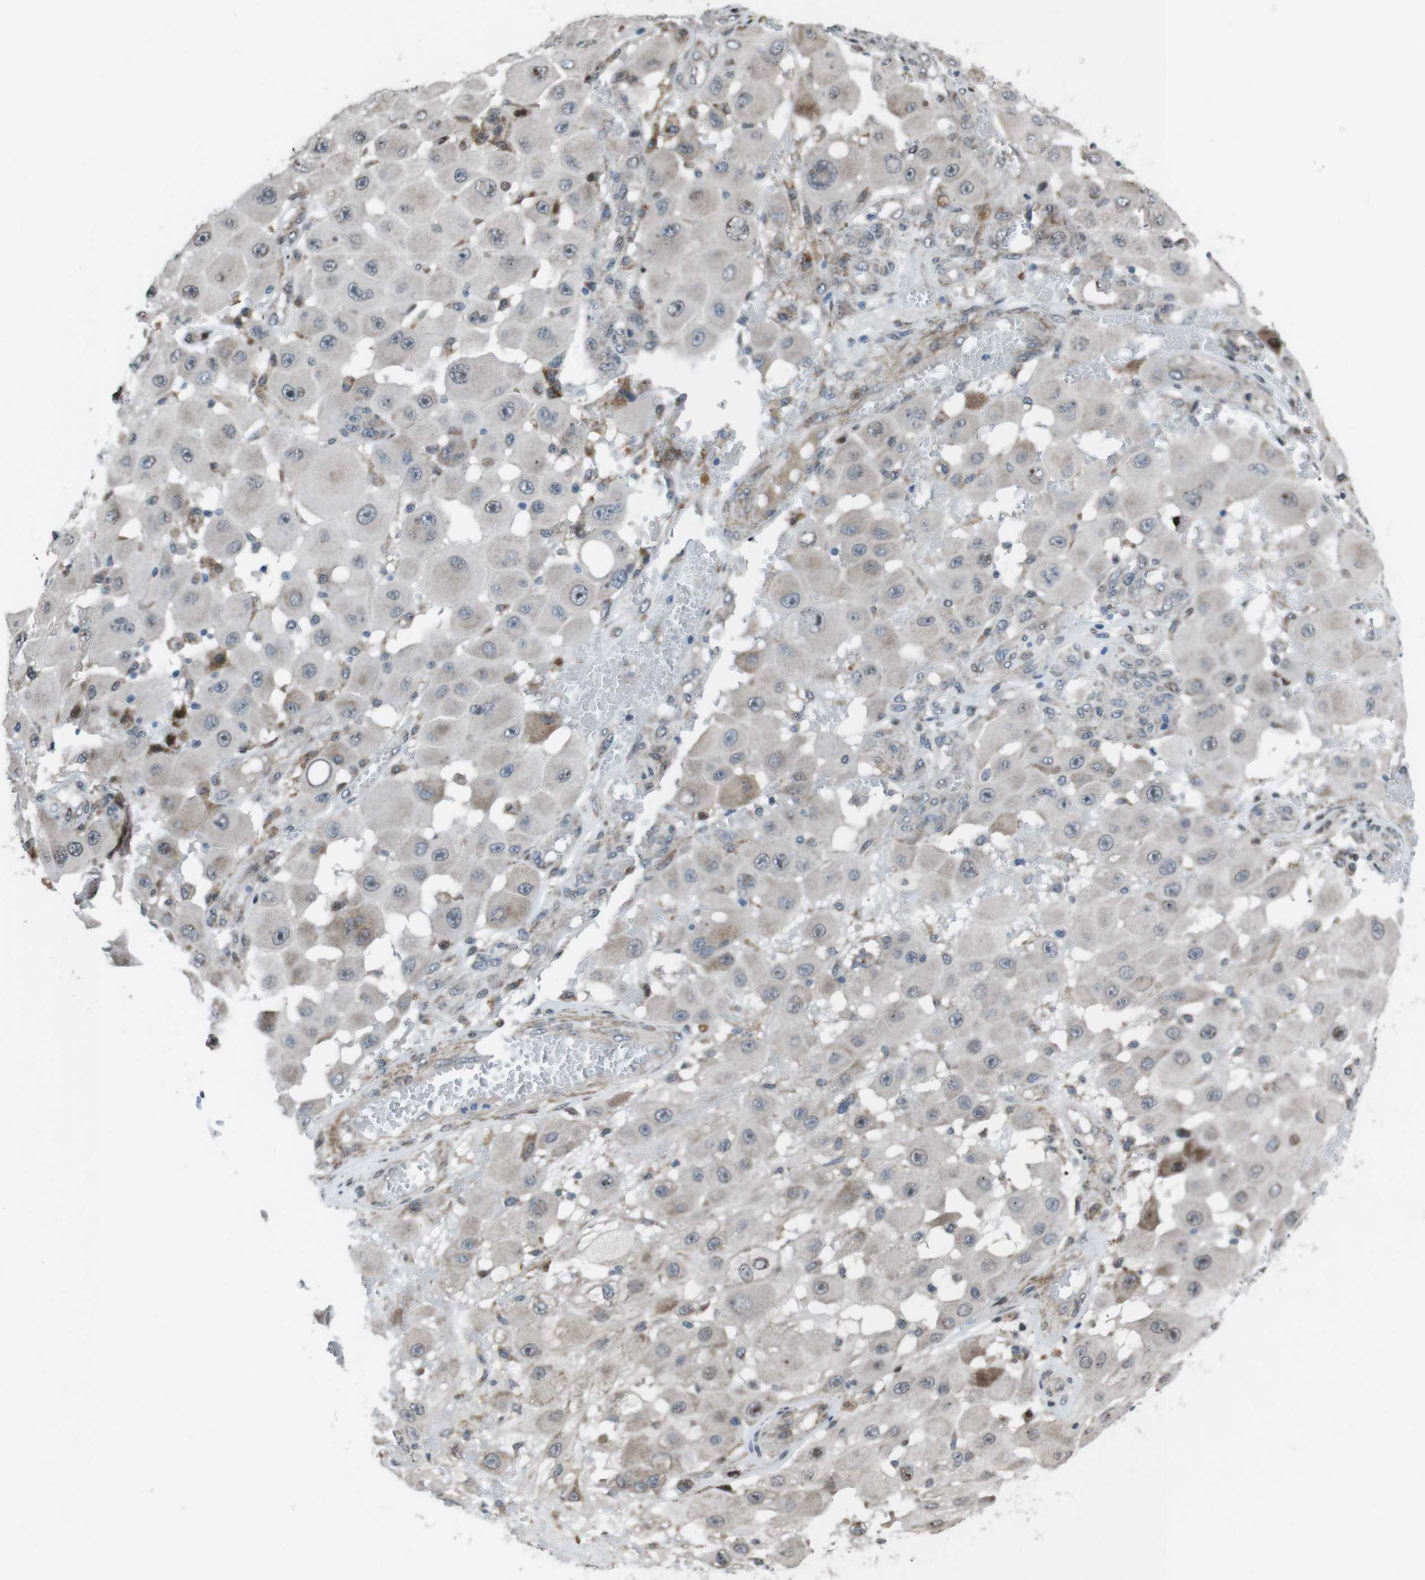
{"staining": {"intensity": "weak", "quantity": "25%-75%", "location": "cytoplasmic/membranous"}, "tissue": "melanoma", "cell_type": "Tumor cells", "image_type": "cancer", "snomed": [{"axis": "morphology", "description": "Malignant melanoma, NOS"}, {"axis": "topography", "description": "Skin"}], "caption": "Malignant melanoma stained for a protein demonstrates weak cytoplasmic/membranous positivity in tumor cells.", "gene": "PBRM1", "patient": {"sex": "female", "age": 81}}